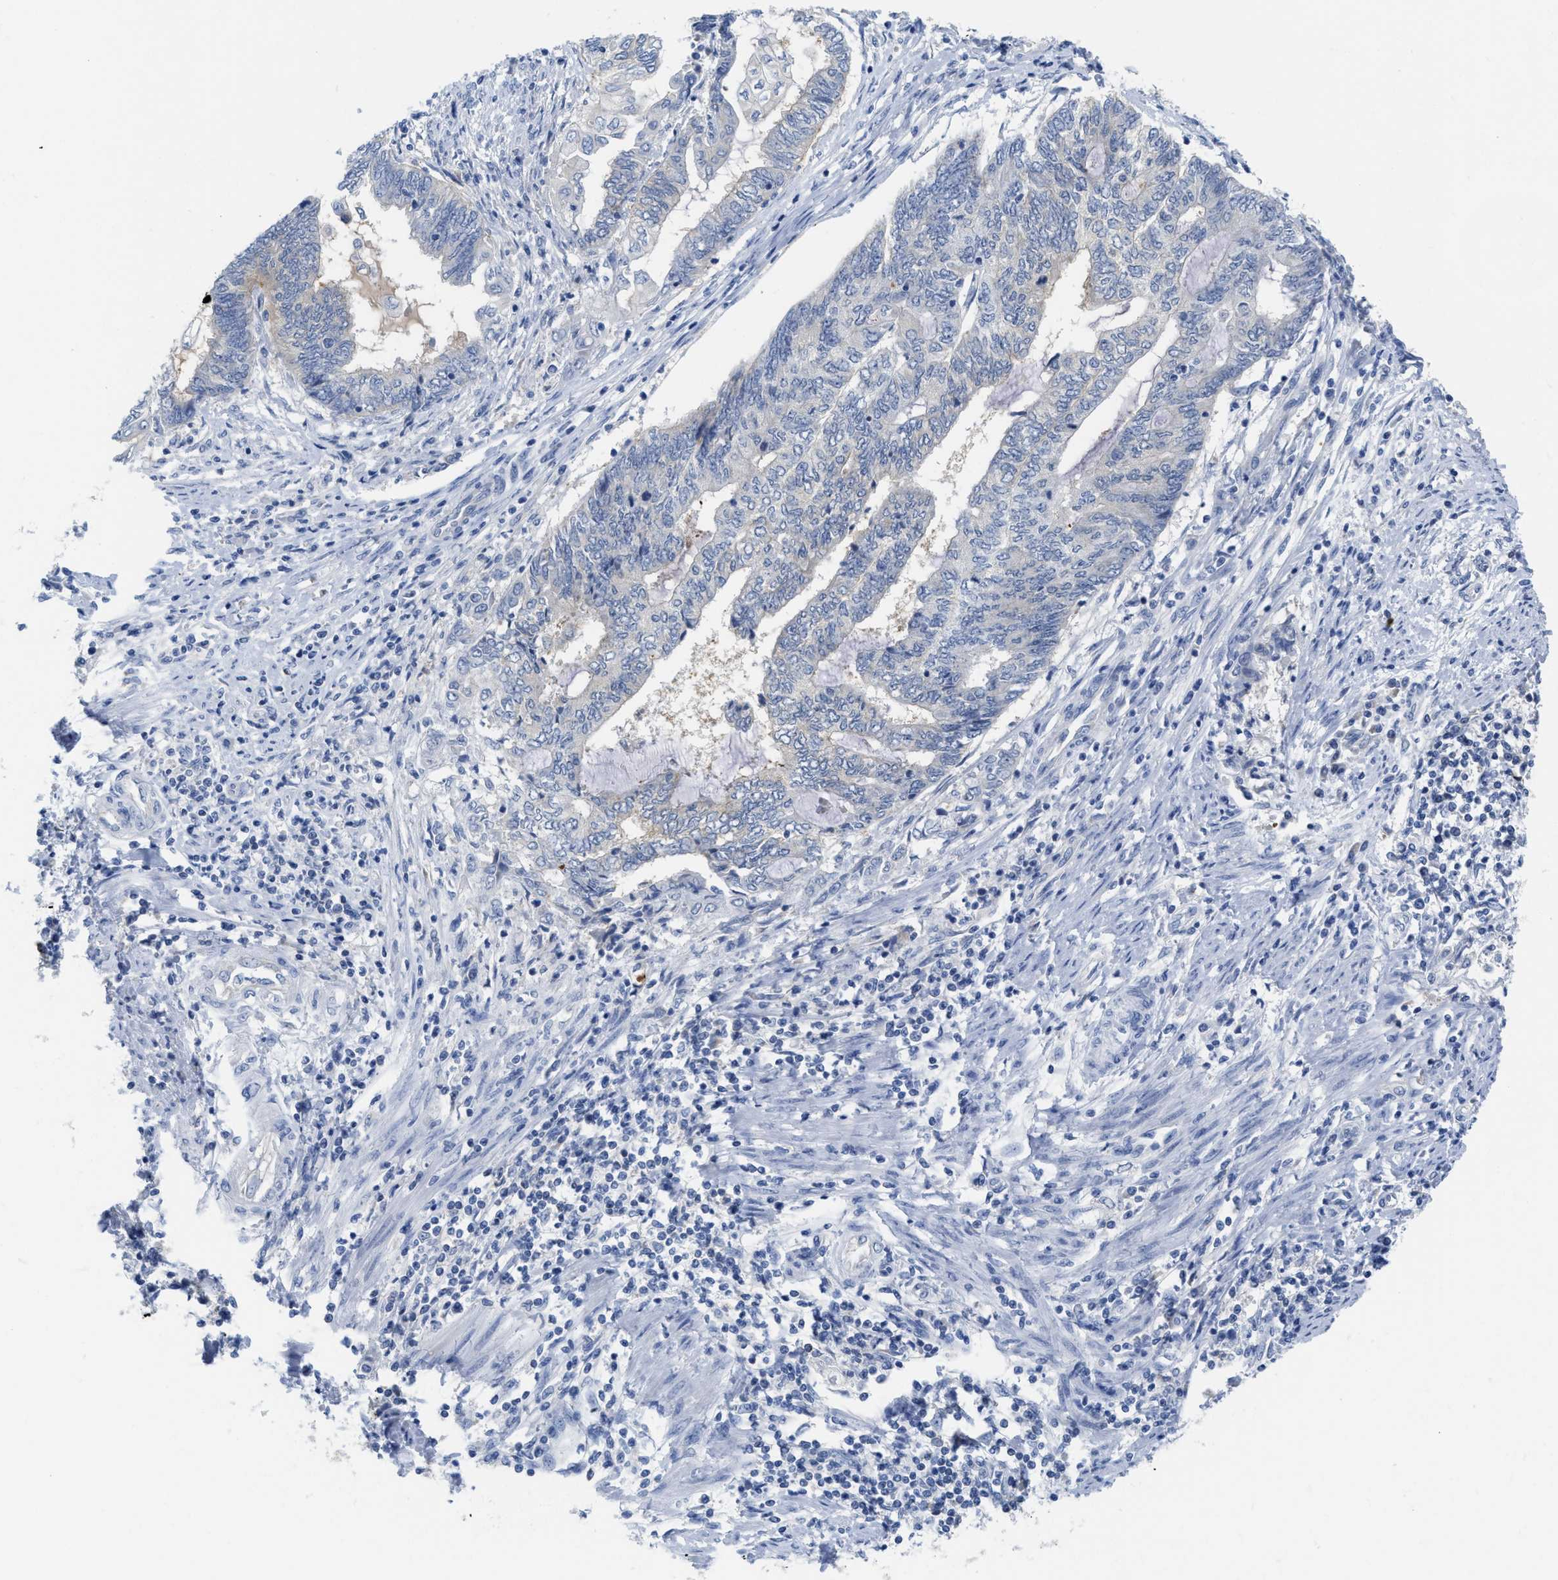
{"staining": {"intensity": "negative", "quantity": "none", "location": "none"}, "tissue": "endometrial cancer", "cell_type": "Tumor cells", "image_type": "cancer", "snomed": [{"axis": "morphology", "description": "Adenocarcinoma, NOS"}, {"axis": "topography", "description": "Uterus"}, {"axis": "topography", "description": "Endometrium"}], "caption": "Immunohistochemistry (IHC) of human endometrial adenocarcinoma displays no positivity in tumor cells.", "gene": "GATD3", "patient": {"sex": "female", "age": 70}}